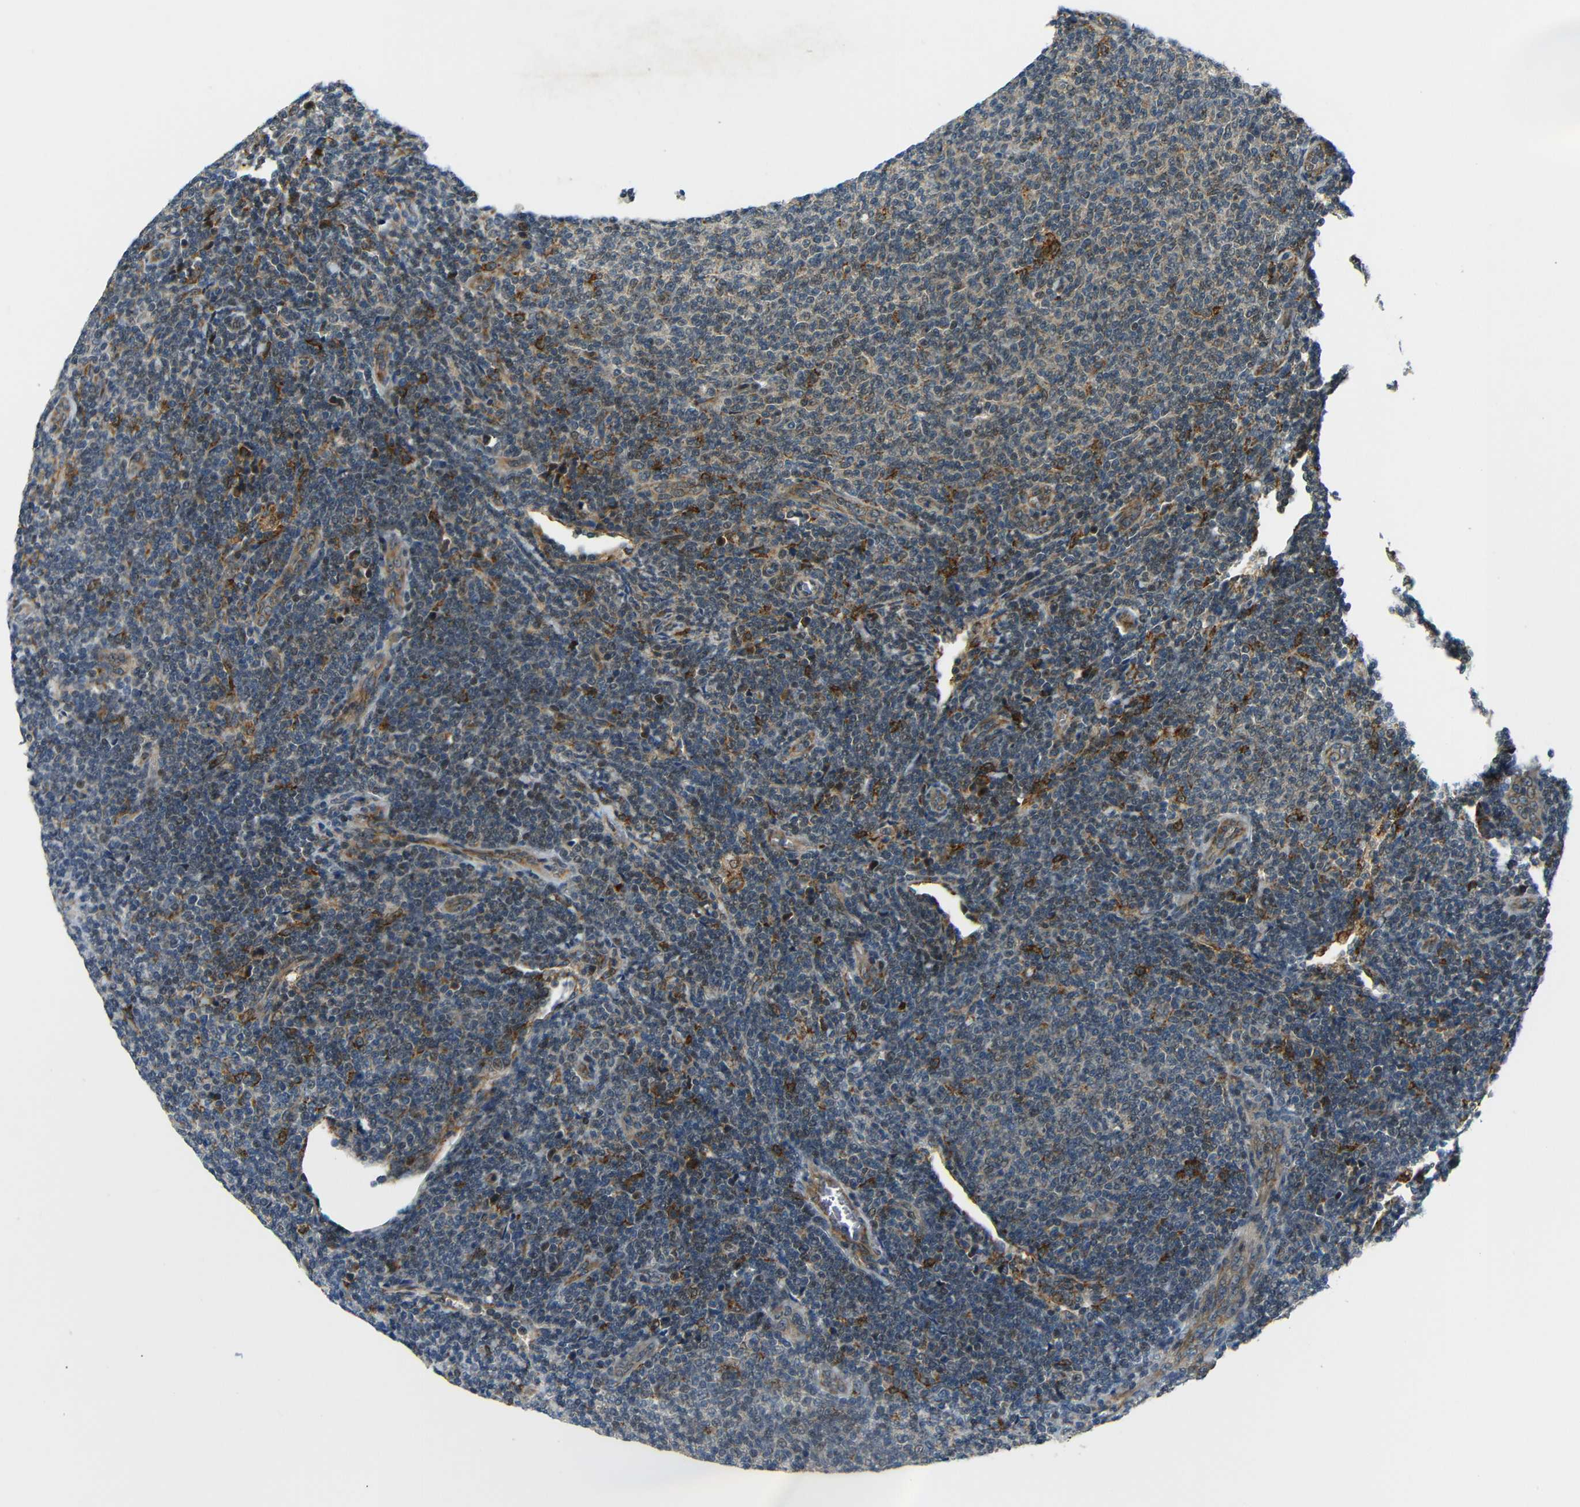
{"staining": {"intensity": "moderate", "quantity": "<25%", "location": "cytoplasmic/membranous"}, "tissue": "lymphoma", "cell_type": "Tumor cells", "image_type": "cancer", "snomed": [{"axis": "morphology", "description": "Malignant lymphoma, non-Hodgkin's type, Low grade"}, {"axis": "topography", "description": "Lymph node"}], "caption": "IHC image of neoplastic tissue: lymphoma stained using immunohistochemistry (IHC) shows low levels of moderate protein expression localized specifically in the cytoplasmic/membranous of tumor cells, appearing as a cytoplasmic/membranous brown color.", "gene": "SYDE1", "patient": {"sex": "male", "age": 66}}